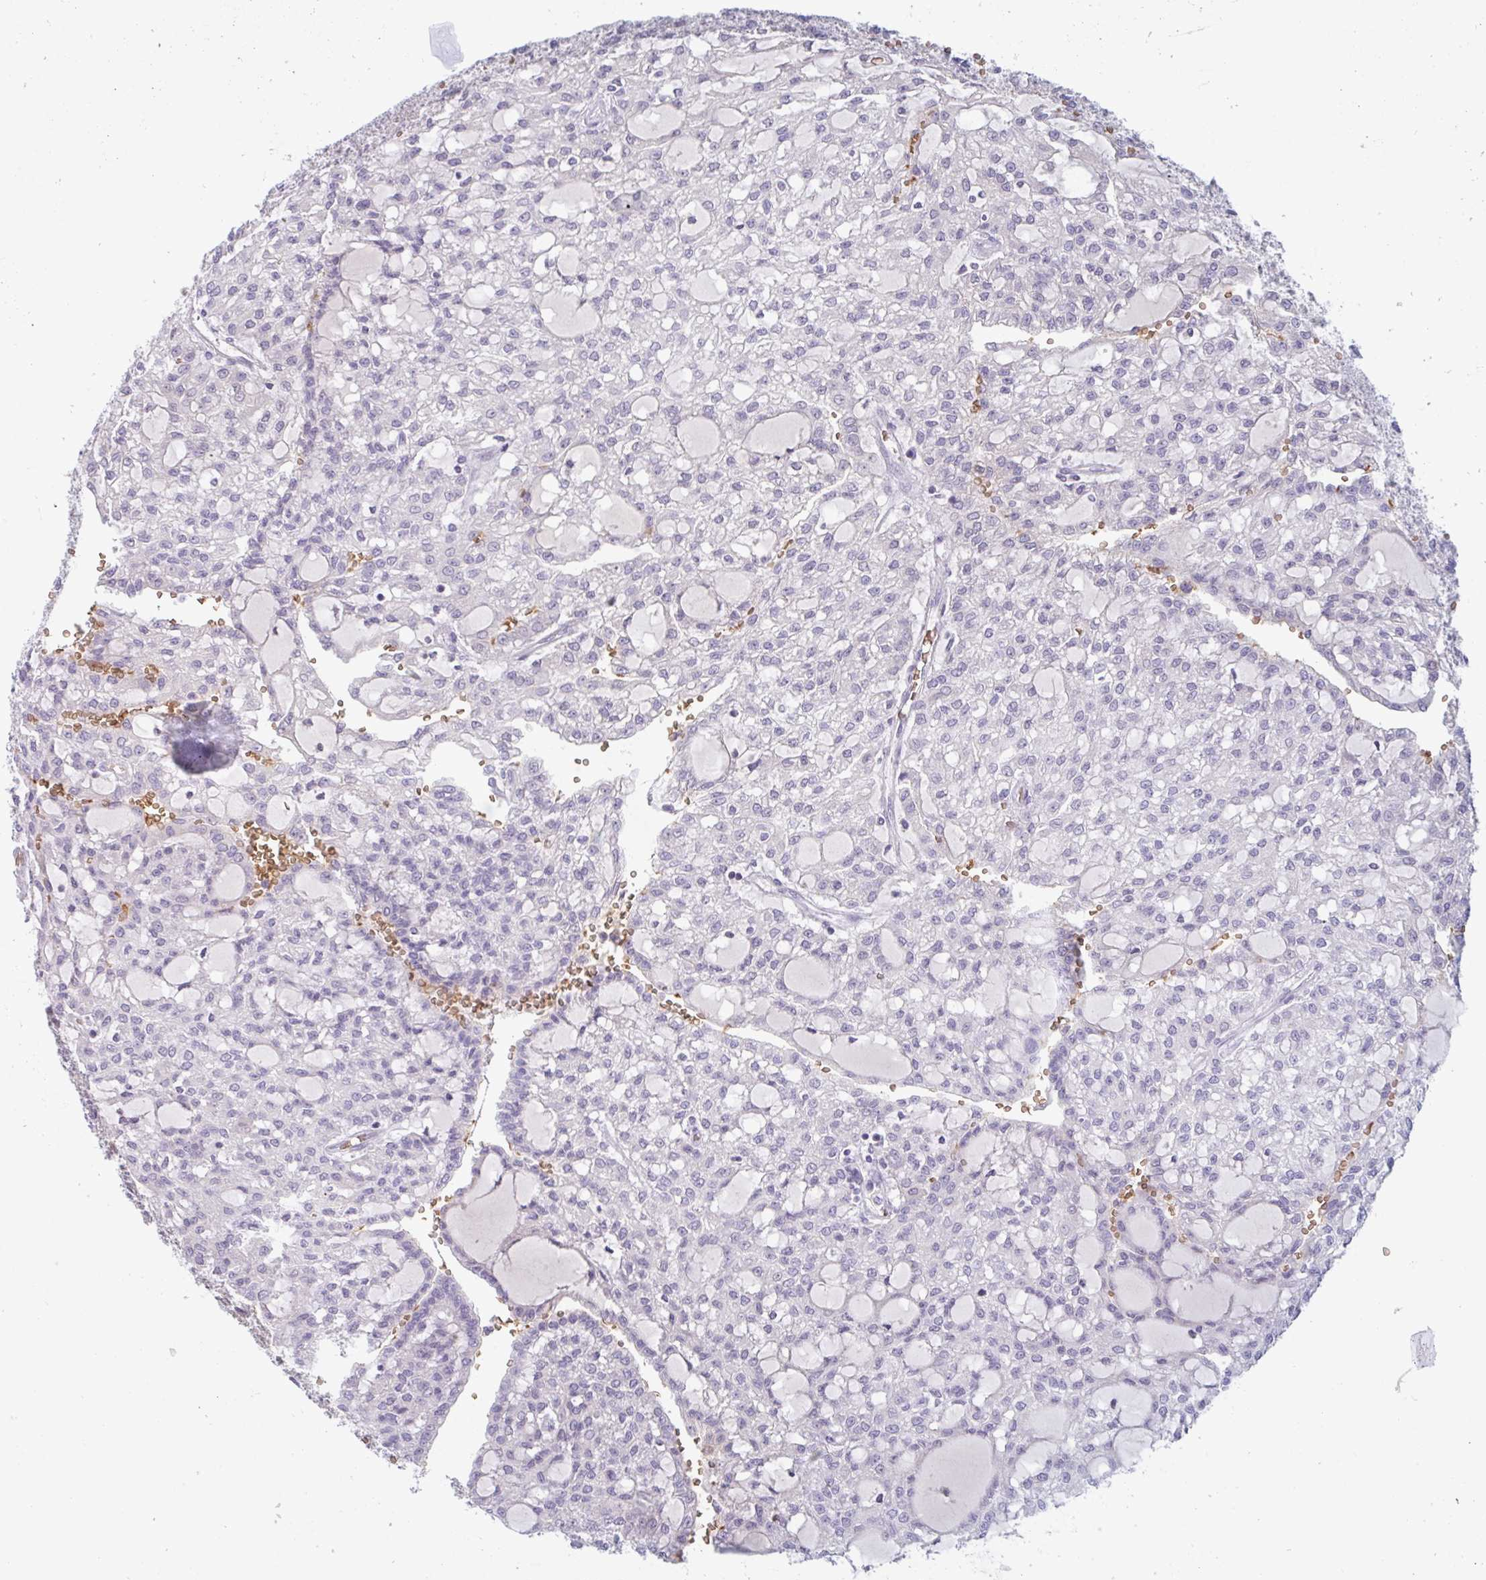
{"staining": {"intensity": "negative", "quantity": "none", "location": "none"}, "tissue": "renal cancer", "cell_type": "Tumor cells", "image_type": "cancer", "snomed": [{"axis": "morphology", "description": "Adenocarcinoma, NOS"}, {"axis": "topography", "description": "Kidney"}], "caption": "Micrograph shows no significant protein staining in tumor cells of renal cancer. (Brightfield microscopy of DAB immunohistochemistry (IHC) at high magnification).", "gene": "RHAG", "patient": {"sex": "male", "age": 63}}